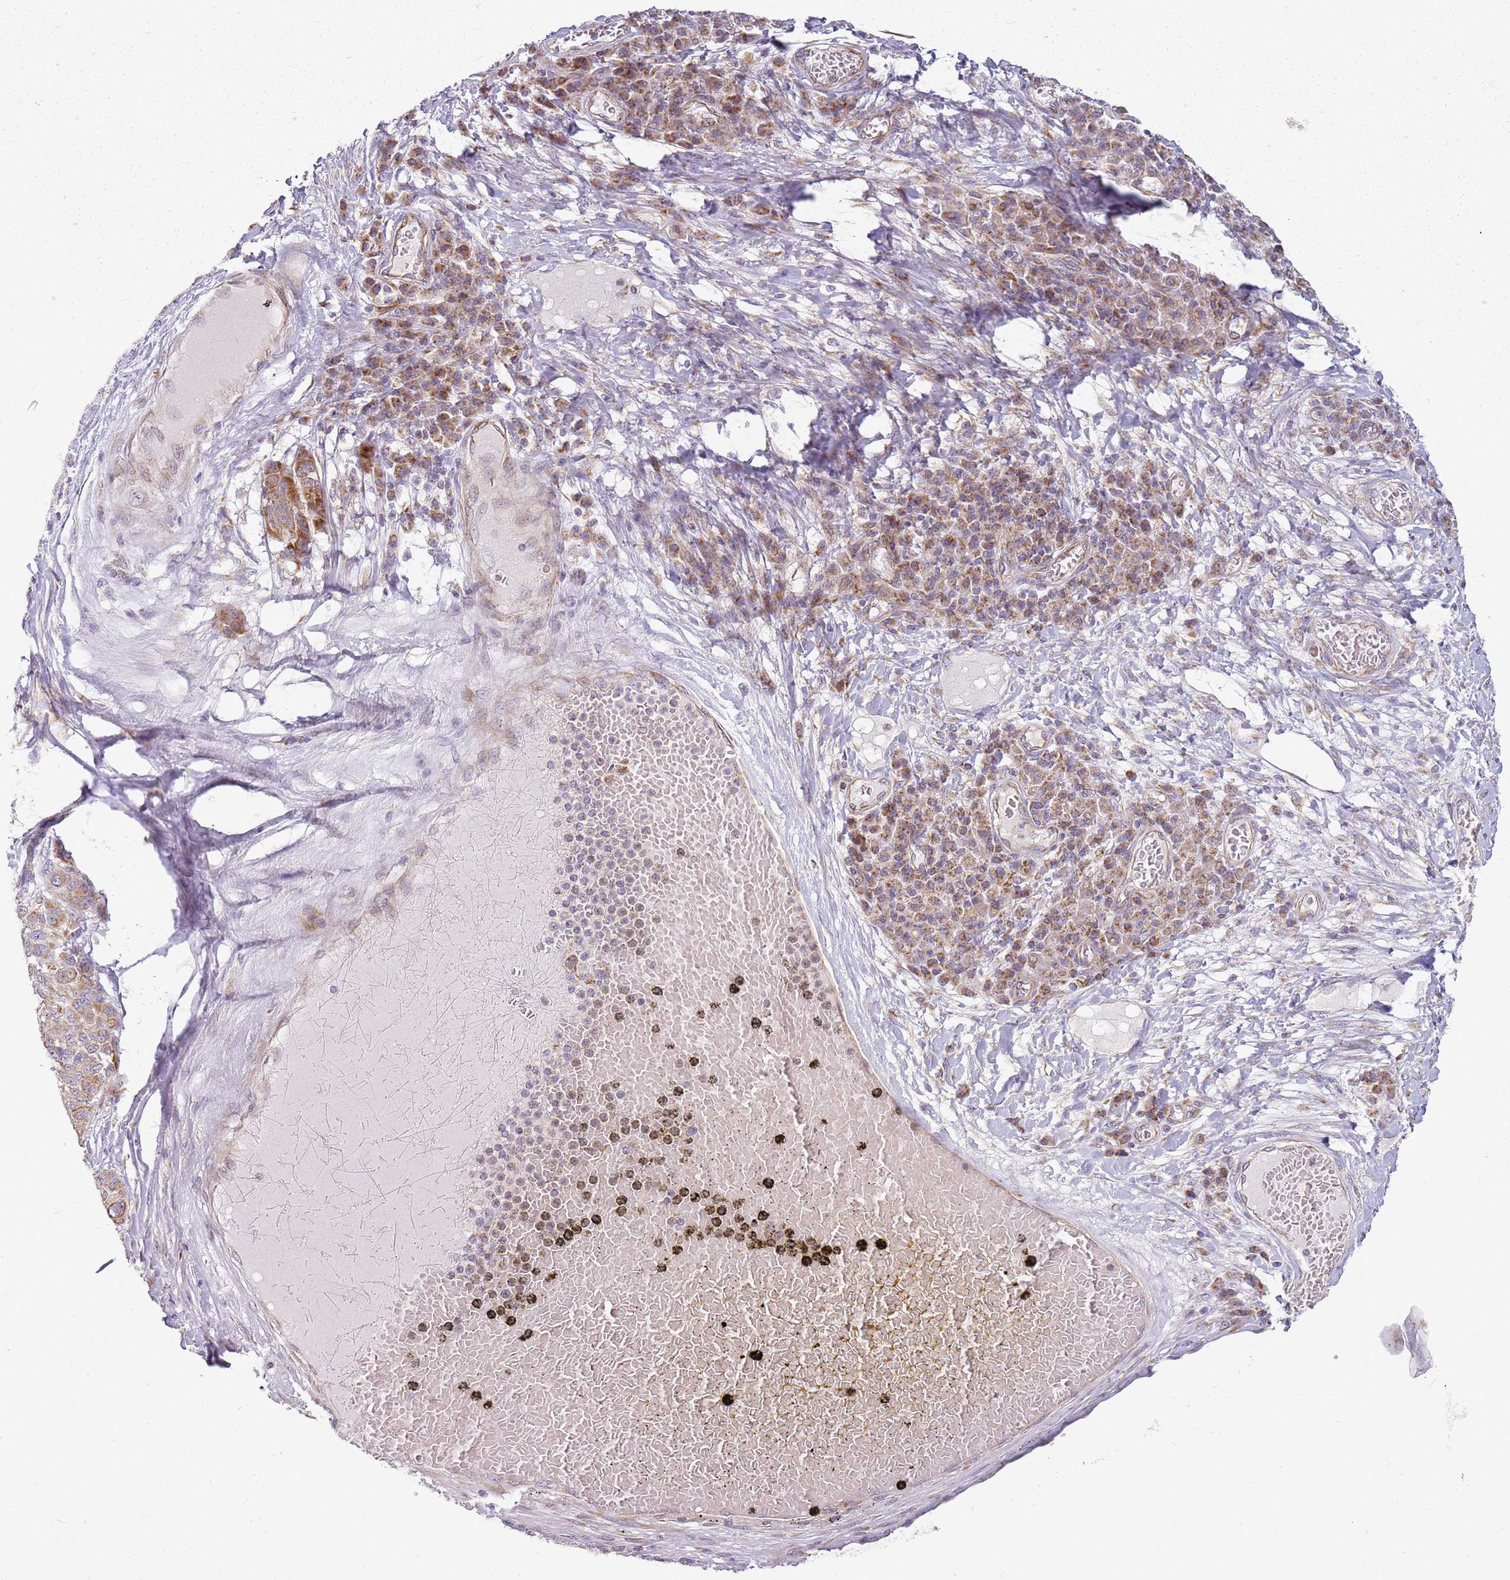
{"staining": {"intensity": "moderate", "quantity": "25%-75%", "location": "cytoplasmic/membranous"}, "tissue": "melanoma", "cell_type": "Tumor cells", "image_type": "cancer", "snomed": [{"axis": "morphology", "description": "Malignant melanoma, NOS"}, {"axis": "topography", "description": "Skin"}], "caption": "Protein positivity by immunohistochemistry (IHC) demonstrates moderate cytoplasmic/membranous expression in approximately 25%-75% of tumor cells in melanoma.", "gene": "TMEM200C", "patient": {"sex": "male", "age": 53}}